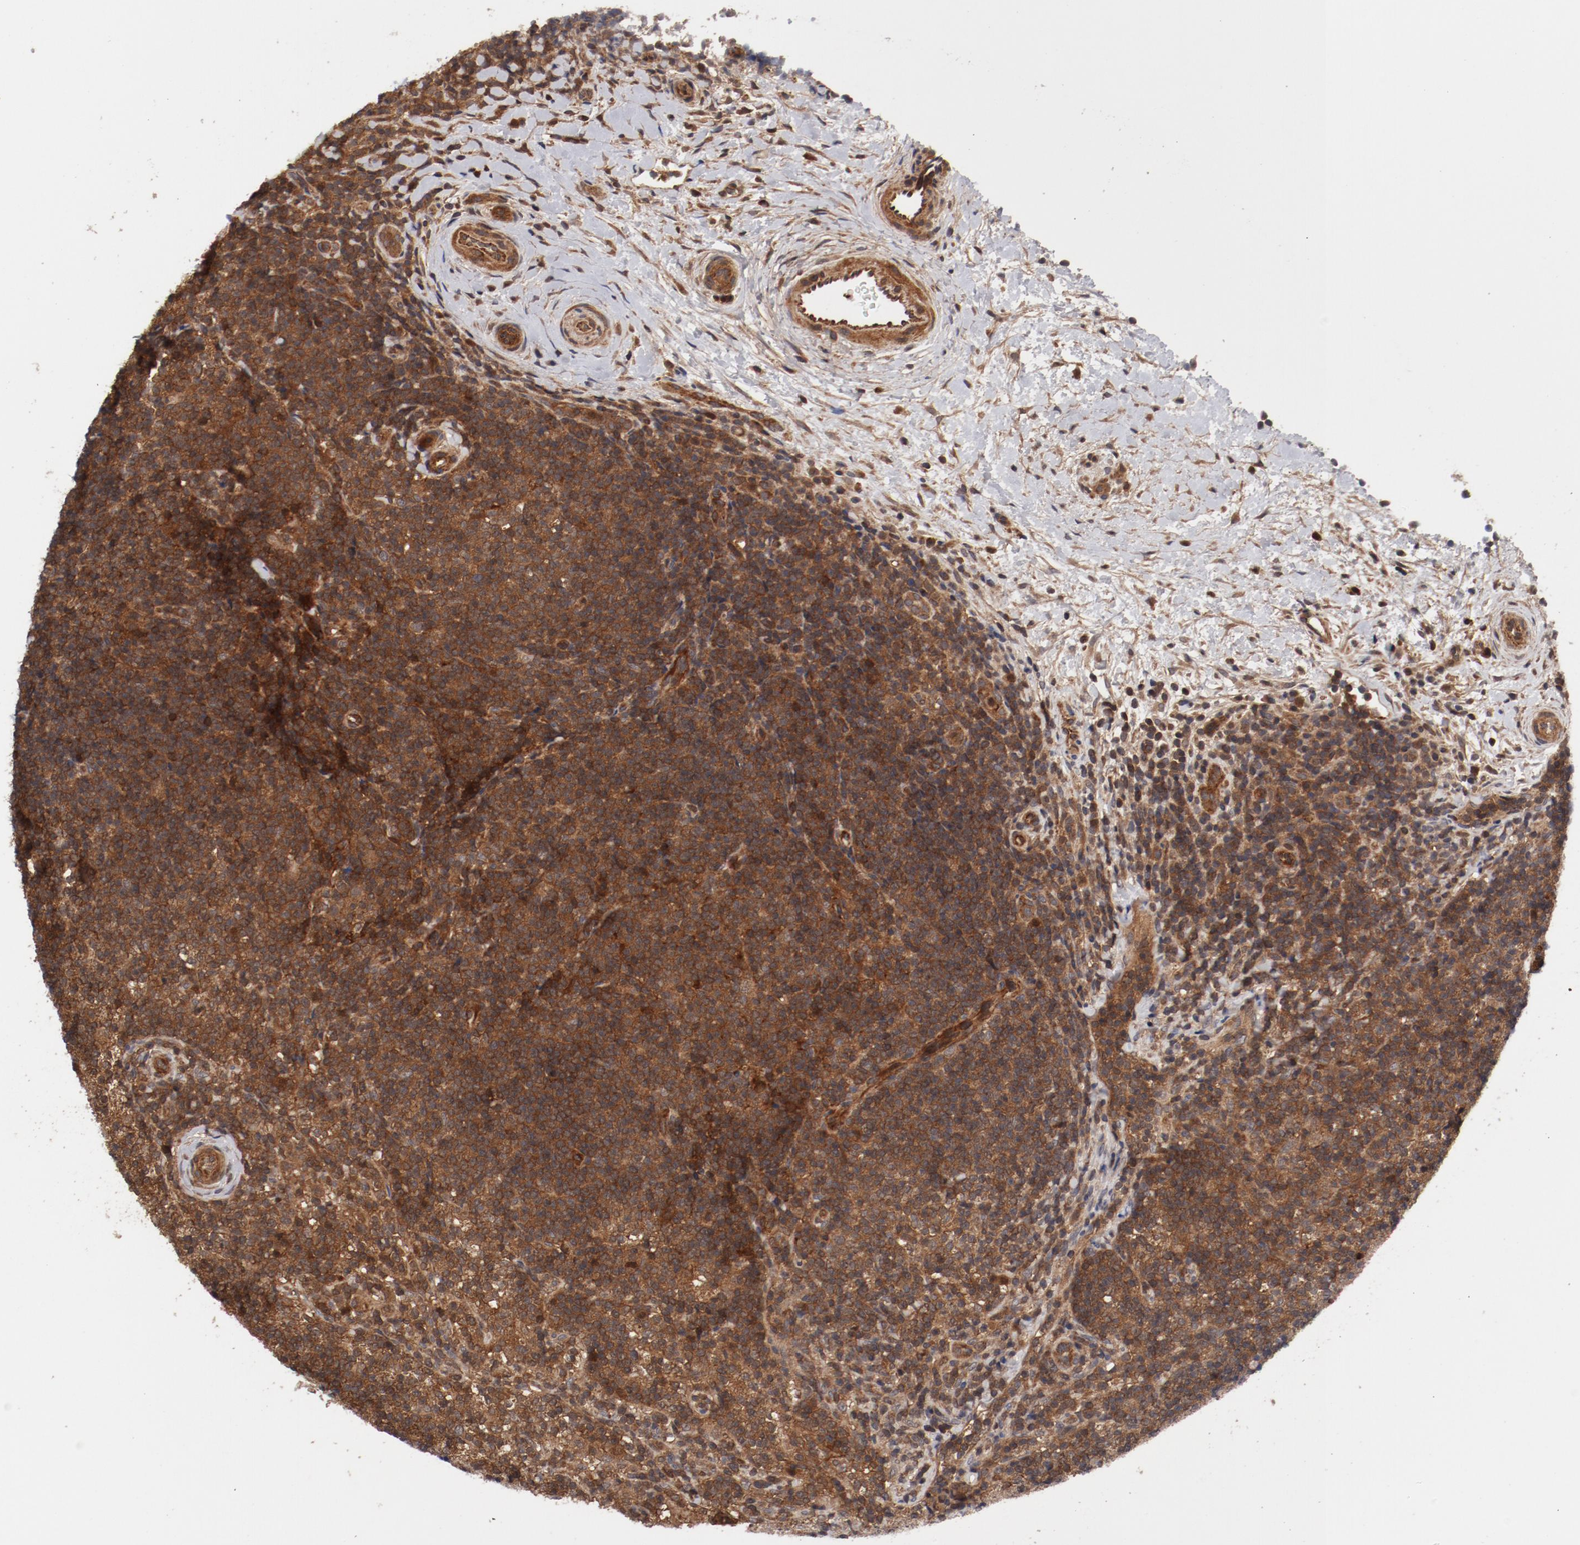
{"staining": {"intensity": "moderate", "quantity": ">75%", "location": "cytoplasmic/membranous"}, "tissue": "lymphoma", "cell_type": "Tumor cells", "image_type": "cancer", "snomed": [{"axis": "morphology", "description": "Malignant lymphoma, non-Hodgkin's type, Low grade"}, {"axis": "topography", "description": "Lymph node"}], "caption": "Immunohistochemical staining of lymphoma reveals moderate cytoplasmic/membranous protein staining in about >75% of tumor cells.", "gene": "GUF1", "patient": {"sex": "female", "age": 76}}